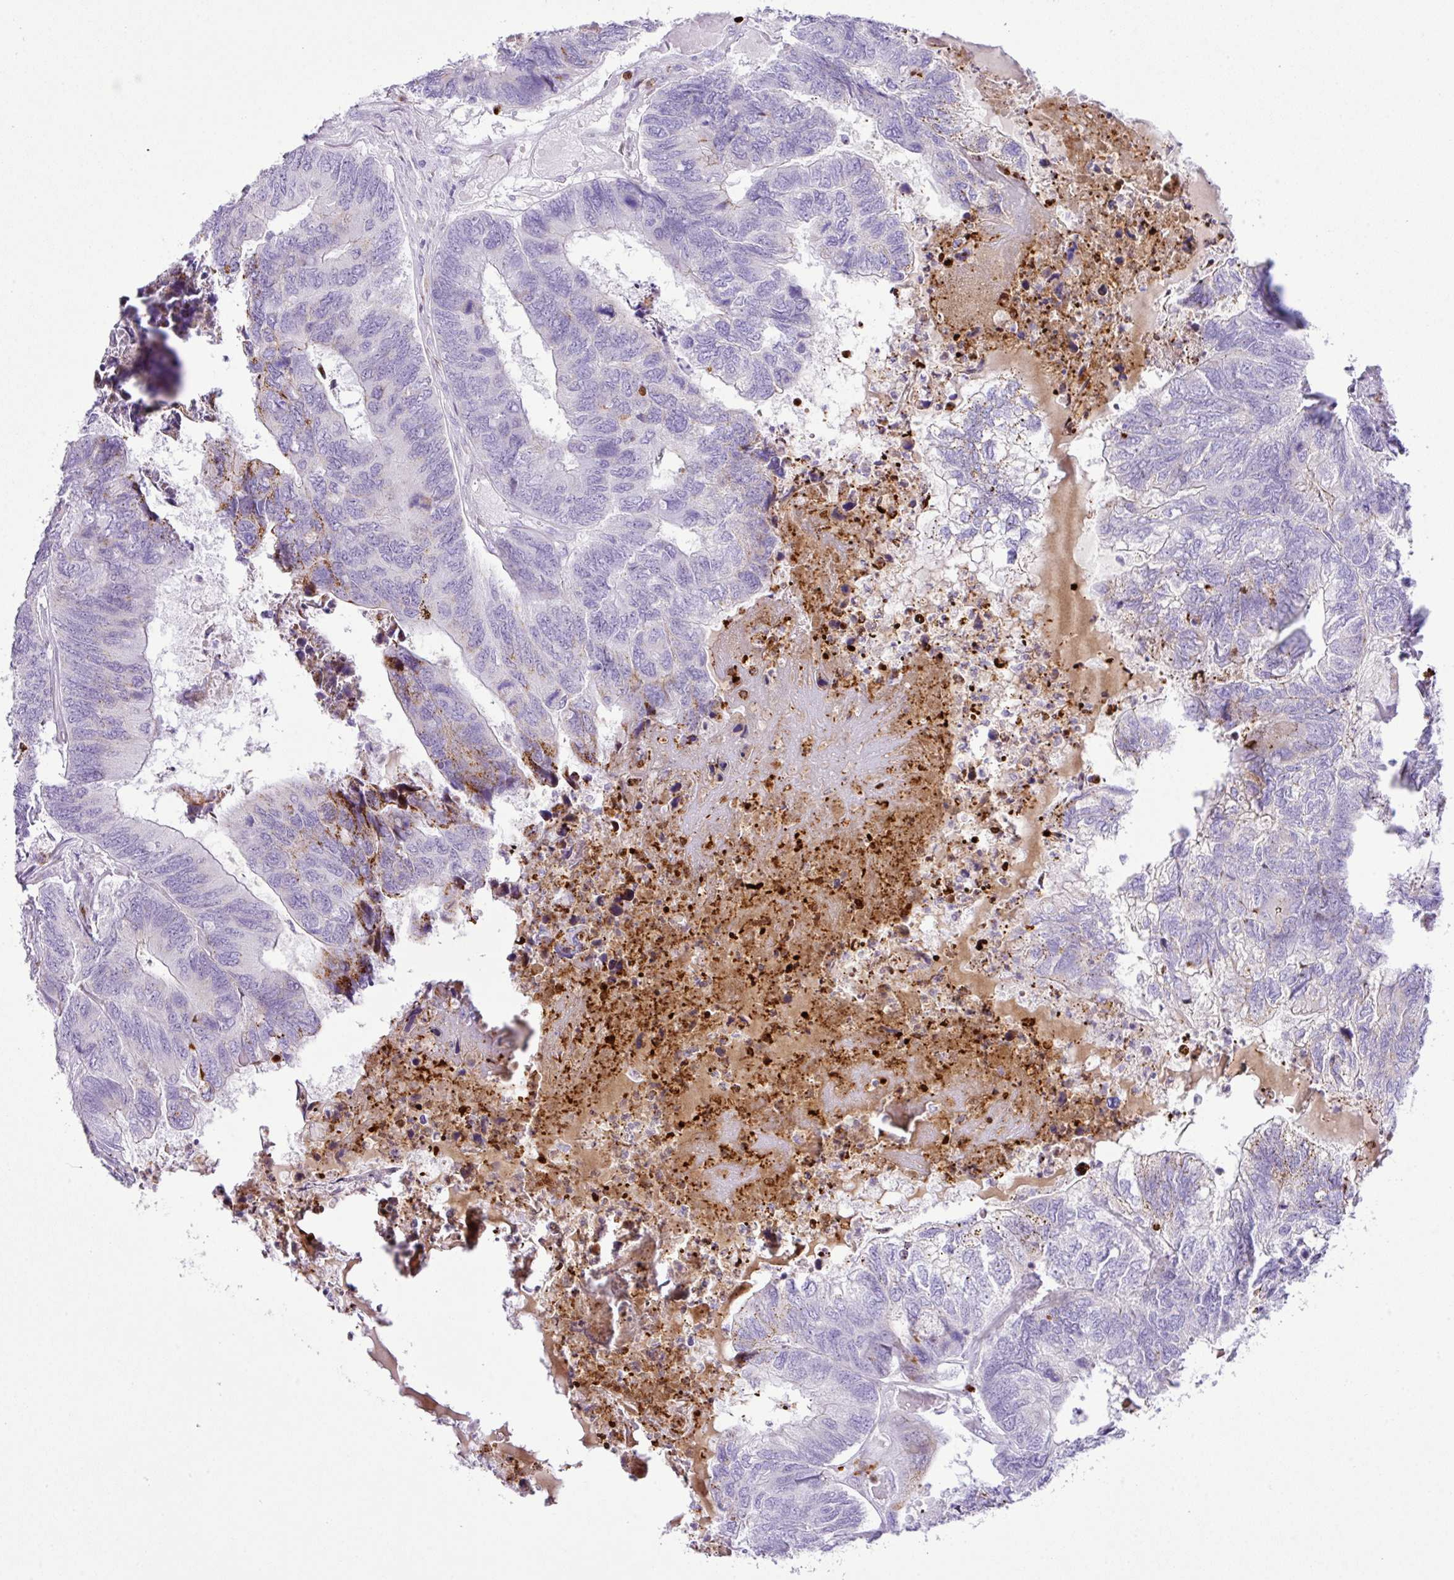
{"staining": {"intensity": "moderate", "quantity": "<25%", "location": "cytoplasmic/membranous"}, "tissue": "colorectal cancer", "cell_type": "Tumor cells", "image_type": "cancer", "snomed": [{"axis": "morphology", "description": "Adenocarcinoma, NOS"}, {"axis": "topography", "description": "Colon"}], "caption": "Approximately <25% of tumor cells in human colorectal adenocarcinoma demonstrate moderate cytoplasmic/membranous protein staining as visualized by brown immunohistochemical staining.", "gene": "RCAN2", "patient": {"sex": "female", "age": 67}}